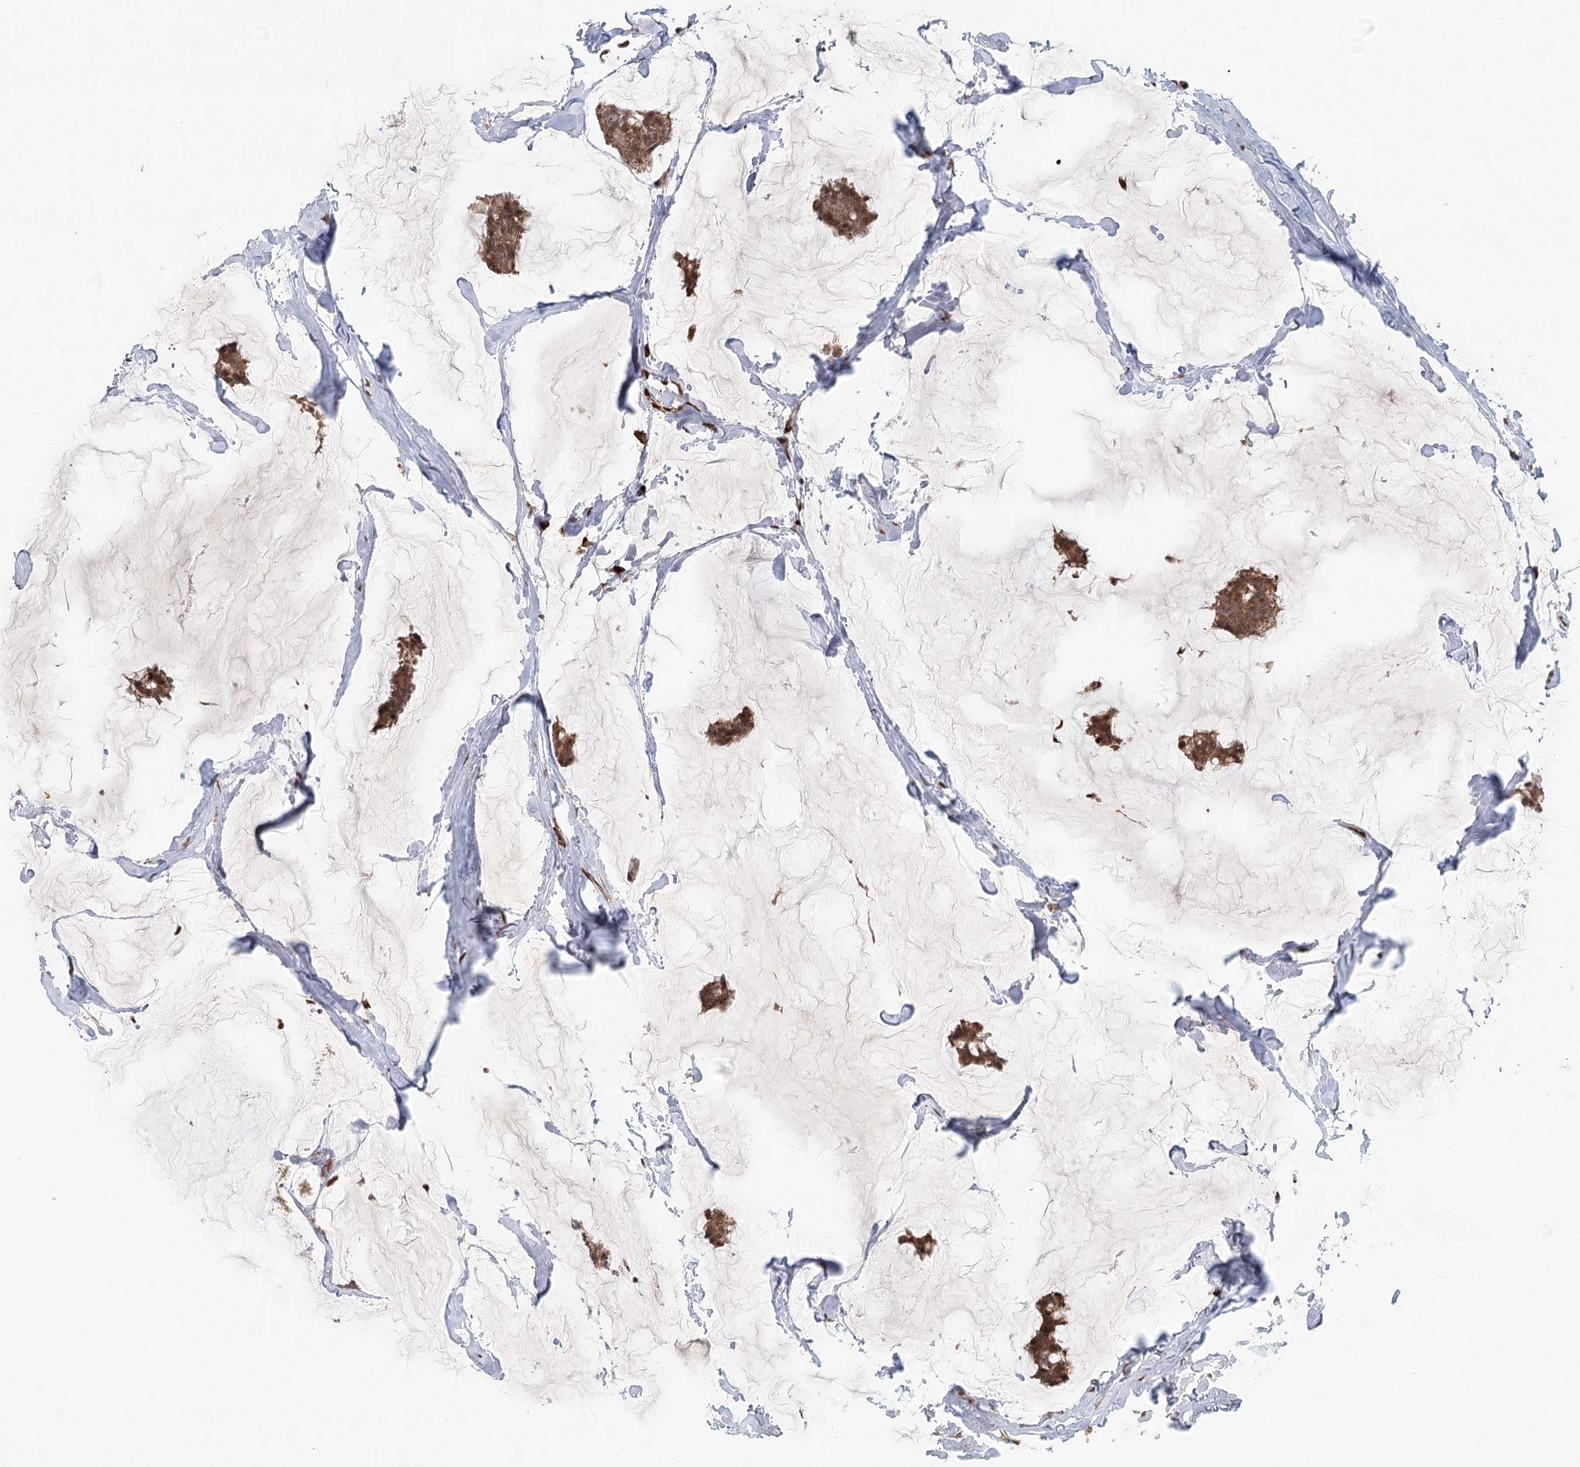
{"staining": {"intensity": "moderate", "quantity": ">75%", "location": "cytoplasmic/membranous"}, "tissue": "breast cancer", "cell_type": "Tumor cells", "image_type": "cancer", "snomed": [{"axis": "morphology", "description": "Duct carcinoma"}, {"axis": "topography", "description": "Breast"}], "caption": "There is medium levels of moderate cytoplasmic/membranous positivity in tumor cells of infiltrating ductal carcinoma (breast), as demonstrated by immunohistochemical staining (brown color).", "gene": "BNIP5", "patient": {"sex": "female", "age": 93}}